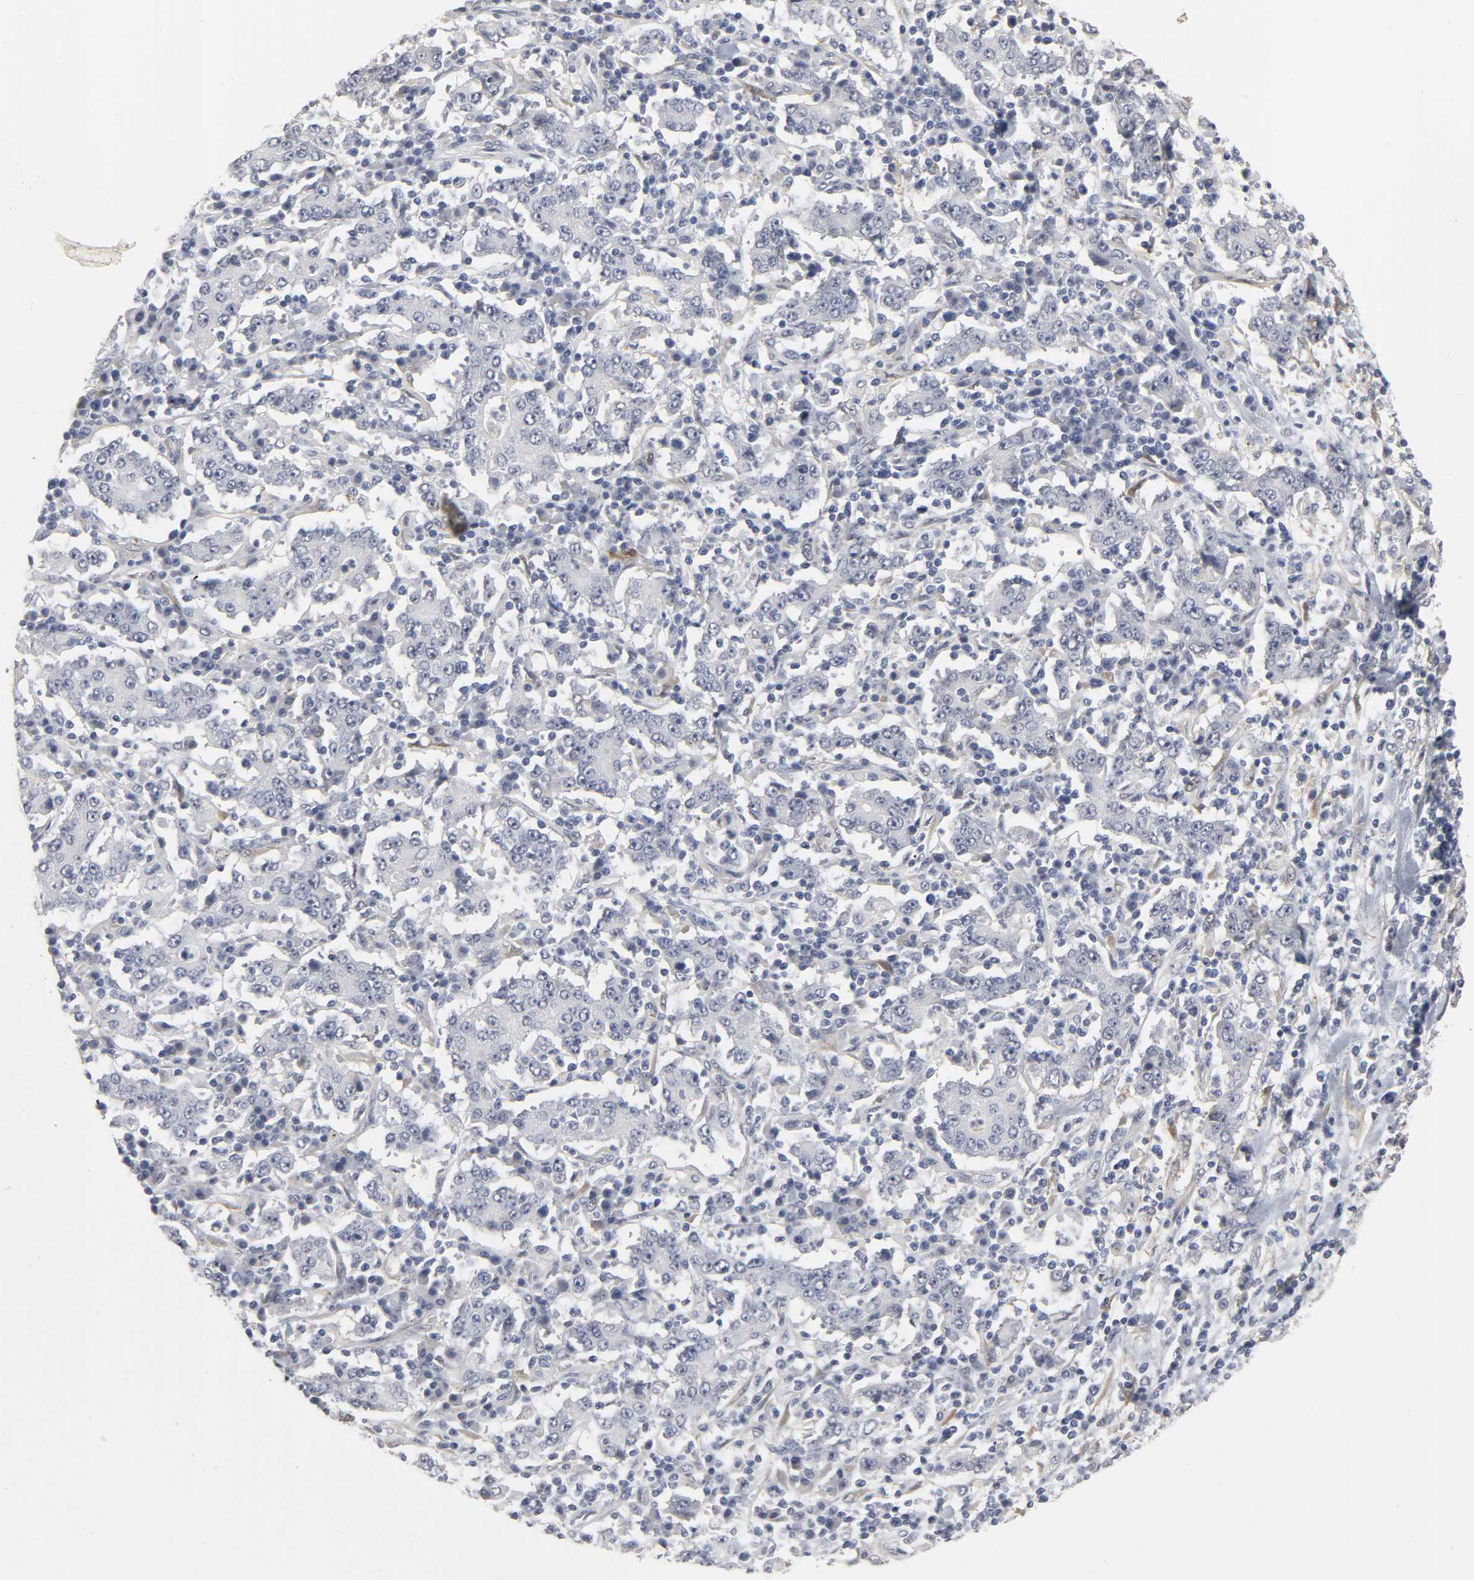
{"staining": {"intensity": "negative", "quantity": "none", "location": "none"}, "tissue": "stomach cancer", "cell_type": "Tumor cells", "image_type": "cancer", "snomed": [{"axis": "morphology", "description": "Normal tissue, NOS"}, {"axis": "morphology", "description": "Adenocarcinoma, NOS"}, {"axis": "topography", "description": "Stomach, upper"}, {"axis": "topography", "description": "Stomach"}], "caption": "Immunohistochemistry (IHC) histopathology image of neoplastic tissue: human stomach cancer stained with DAB displays no significant protein expression in tumor cells.", "gene": "PDLIM3", "patient": {"sex": "male", "age": 59}}